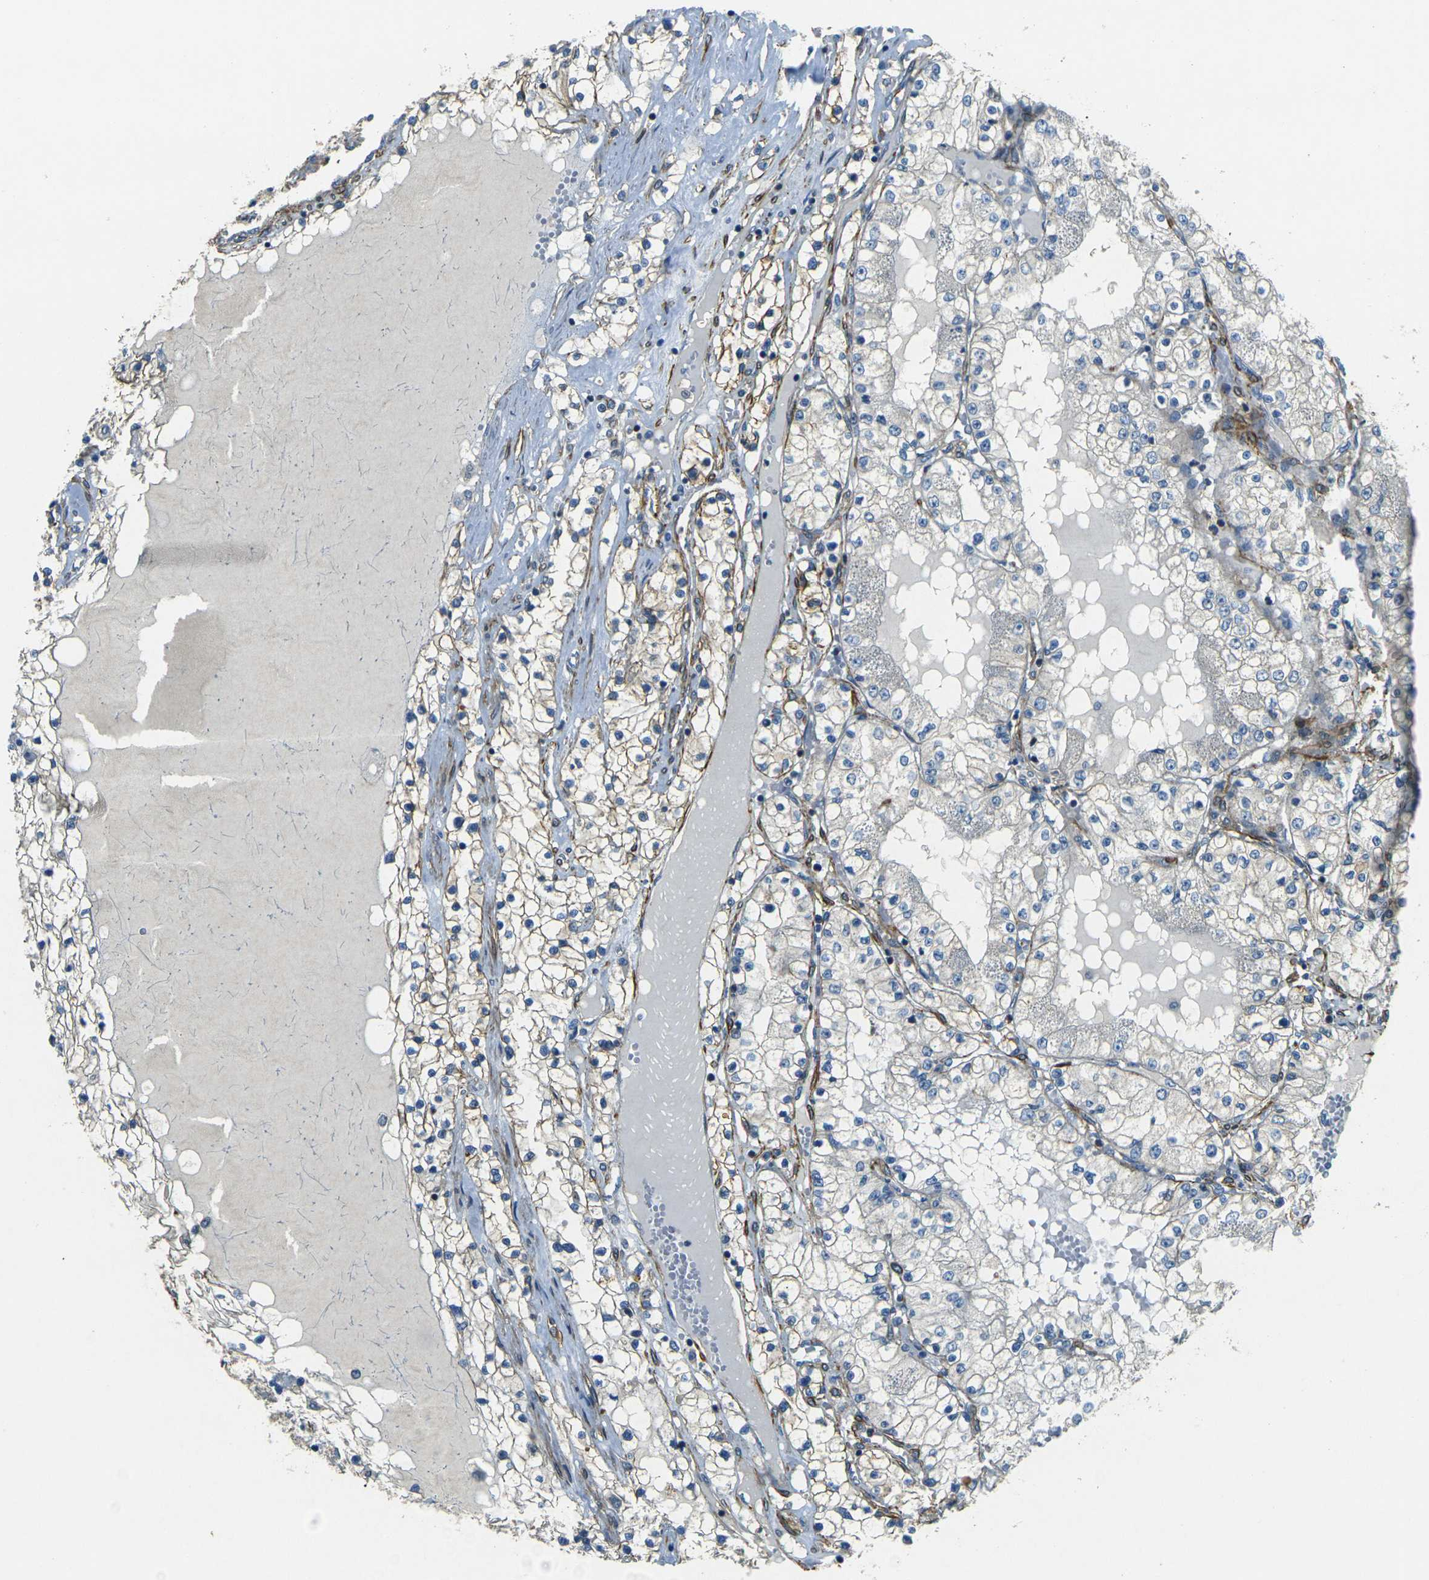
{"staining": {"intensity": "negative", "quantity": "none", "location": "none"}, "tissue": "renal cancer", "cell_type": "Tumor cells", "image_type": "cancer", "snomed": [{"axis": "morphology", "description": "Adenocarcinoma, NOS"}, {"axis": "topography", "description": "Kidney"}], "caption": "A micrograph of renal cancer stained for a protein exhibits no brown staining in tumor cells.", "gene": "EPHA7", "patient": {"sex": "male", "age": 68}}